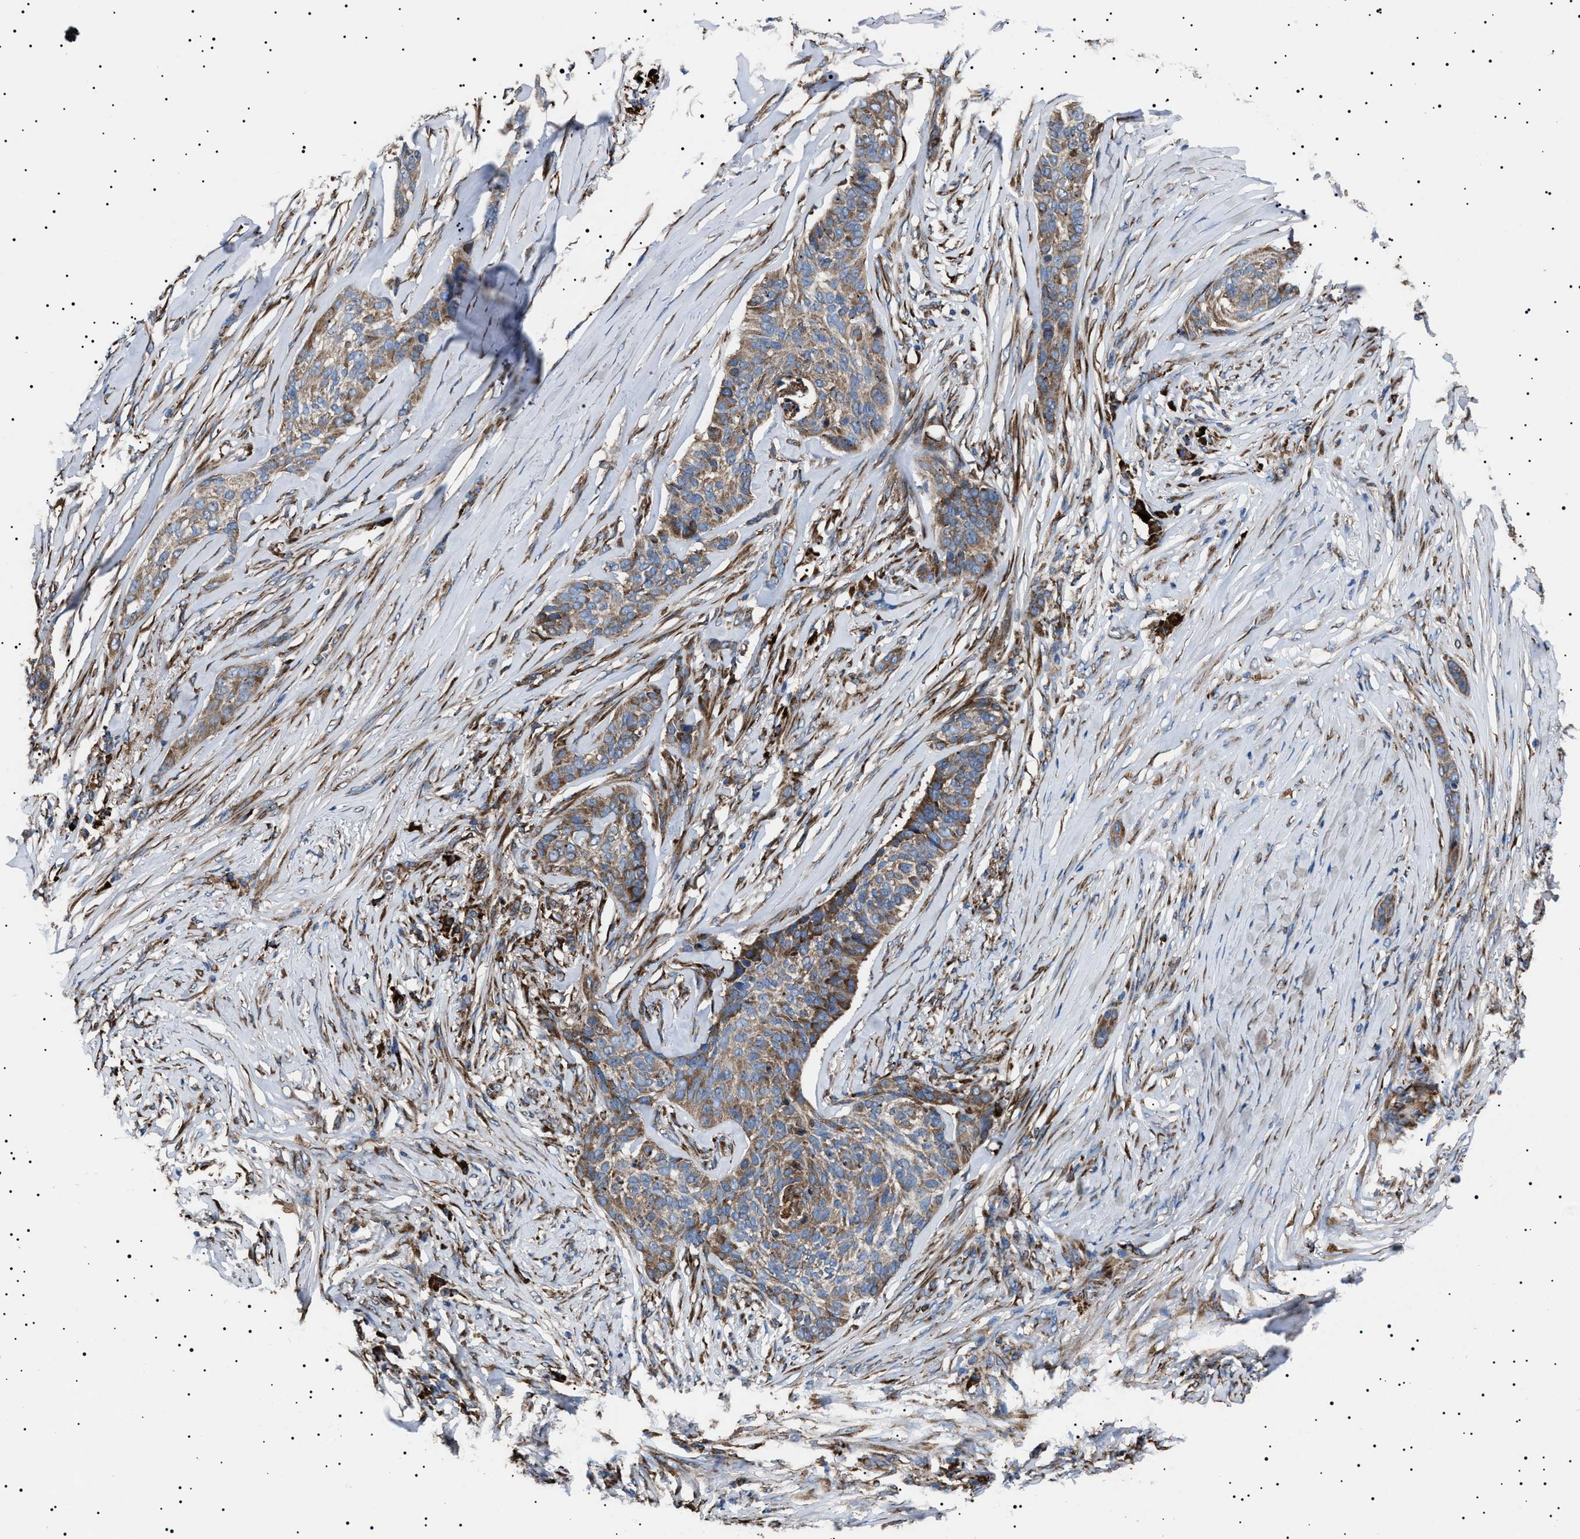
{"staining": {"intensity": "moderate", "quantity": ">75%", "location": "cytoplasmic/membranous"}, "tissue": "skin cancer", "cell_type": "Tumor cells", "image_type": "cancer", "snomed": [{"axis": "morphology", "description": "Basal cell carcinoma"}, {"axis": "topography", "description": "Skin"}], "caption": "There is medium levels of moderate cytoplasmic/membranous expression in tumor cells of skin cancer, as demonstrated by immunohistochemical staining (brown color).", "gene": "TOP1MT", "patient": {"sex": "male", "age": 85}}